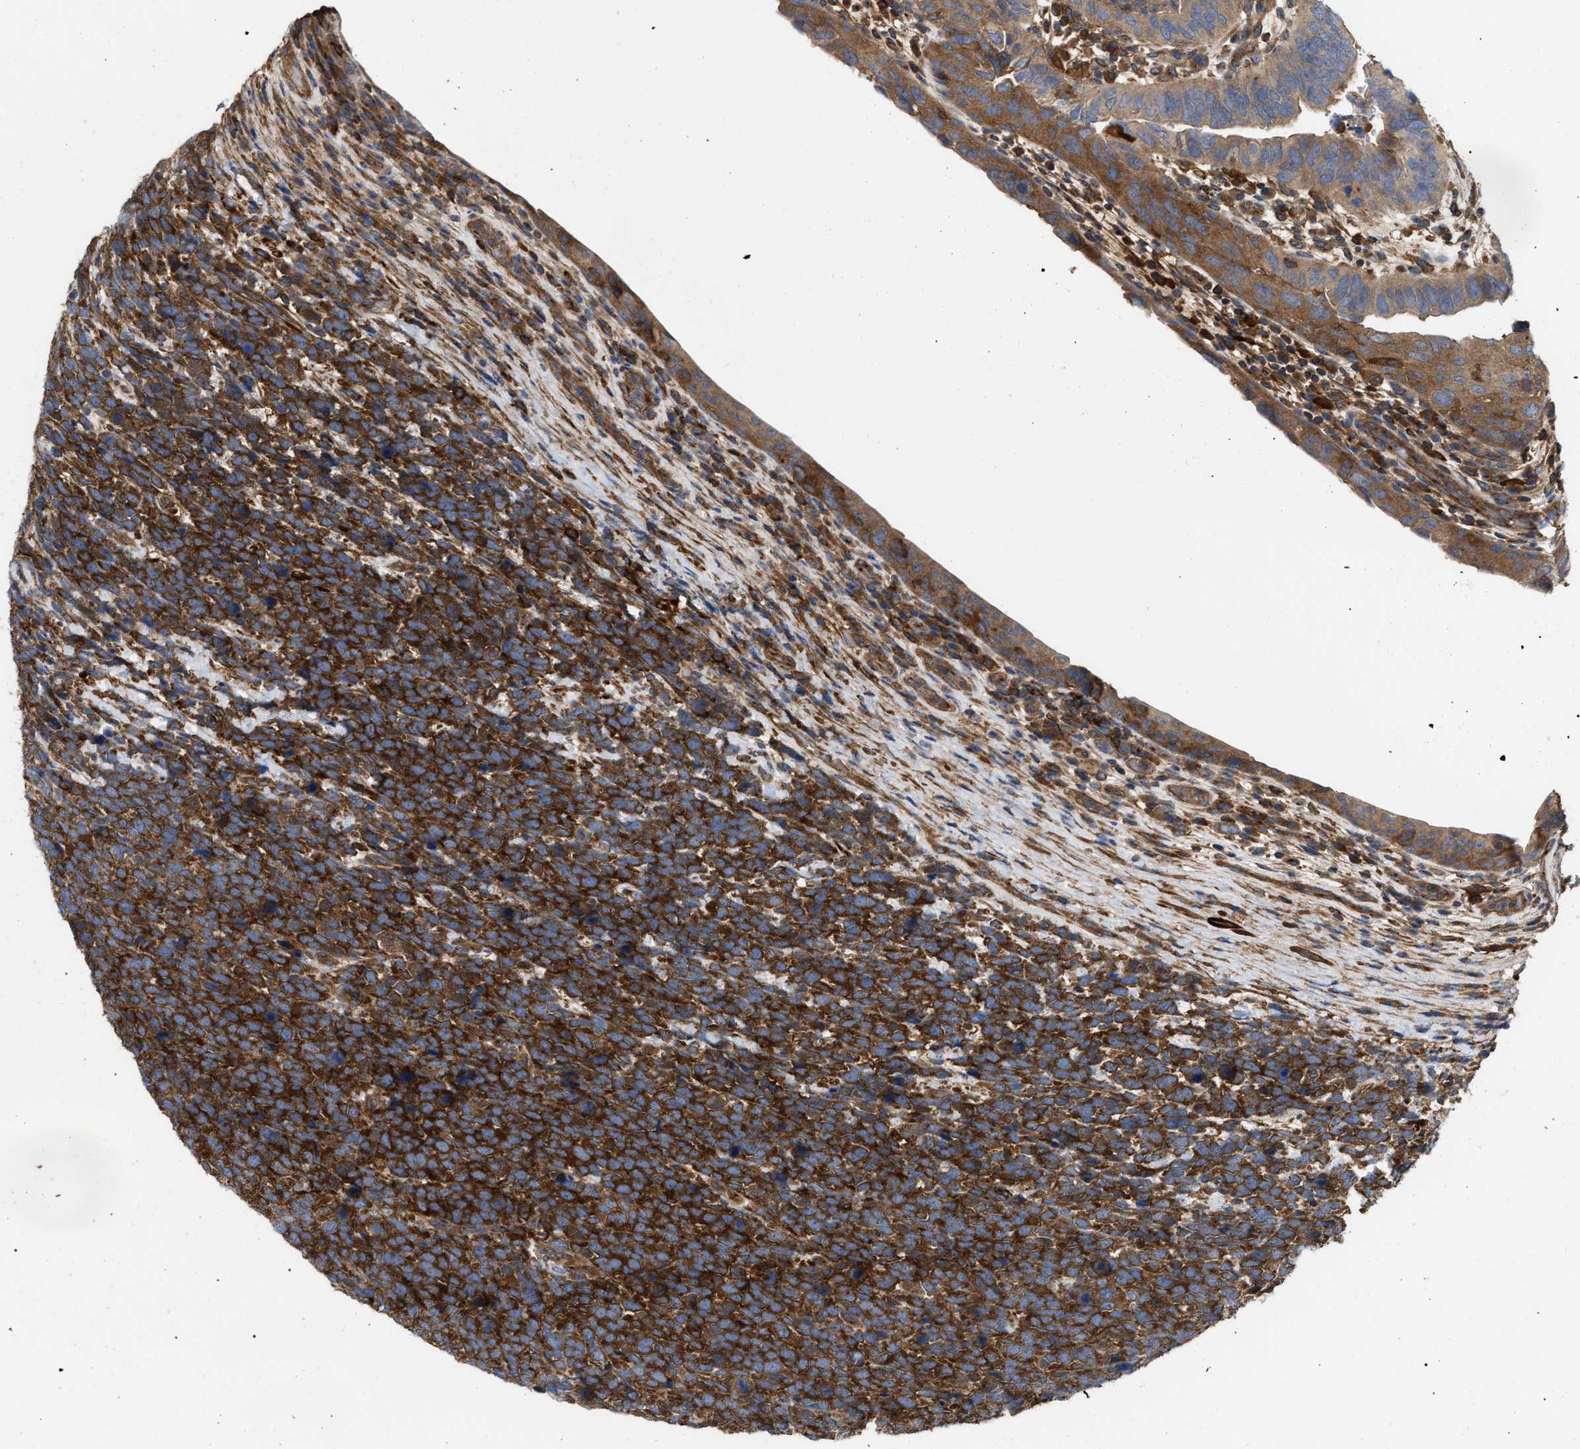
{"staining": {"intensity": "strong", "quantity": ">75%", "location": "cytoplasmic/membranous"}, "tissue": "urothelial cancer", "cell_type": "Tumor cells", "image_type": "cancer", "snomed": [{"axis": "morphology", "description": "Urothelial carcinoma, High grade"}, {"axis": "topography", "description": "Urinary bladder"}], "caption": "IHC photomicrograph of human high-grade urothelial carcinoma stained for a protein (brown), which exhibits high levels of strong cytoplasmic/membranous expression in about >75% of tumor cells.", "gene": "RABEP1", "patient": {"sex": "female", "age": 82}}